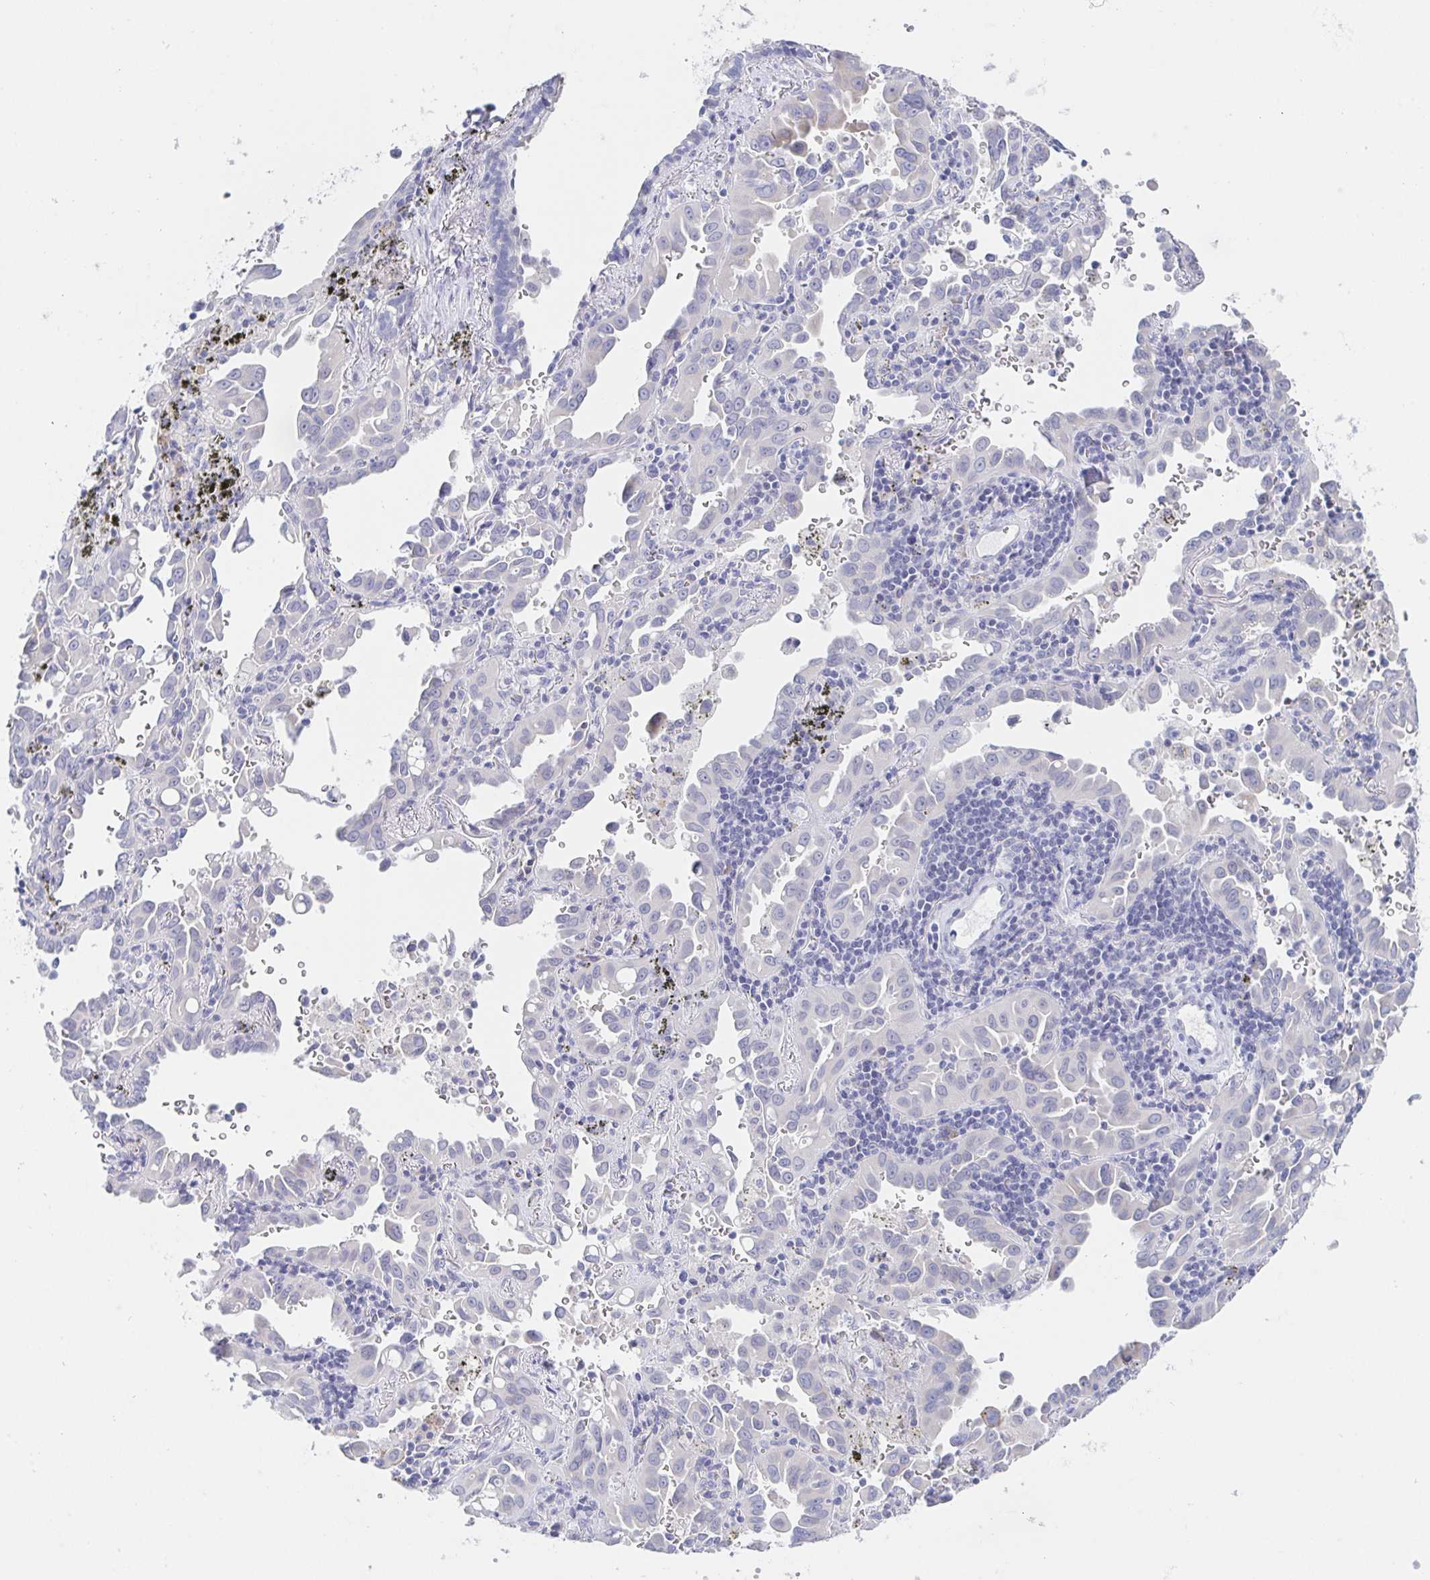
{"staining": {"intensity": "negative", "quantity": "none", "location": "none"}, "tissue": "lung cancer", "cell_type": "Tumor cells", "image_type": "cancer", "snomed": [{"axis": "morphology", "description": "Adenocarcinoma, NOS"}, {"axis": "topography", "description": "Lung"}], "caption": "High power microscopy image of an IHC micrograph of lung cancer (adenocarcinoma), revealing no significant positivity in tumor cells. Brightfield microscopy of immunohistochemistry stained with DAB (brown) and hematoxylin (blue), captured at high magnification.", "gene": "SIAH3", "patient": {"sex": "male", "age": 68}}